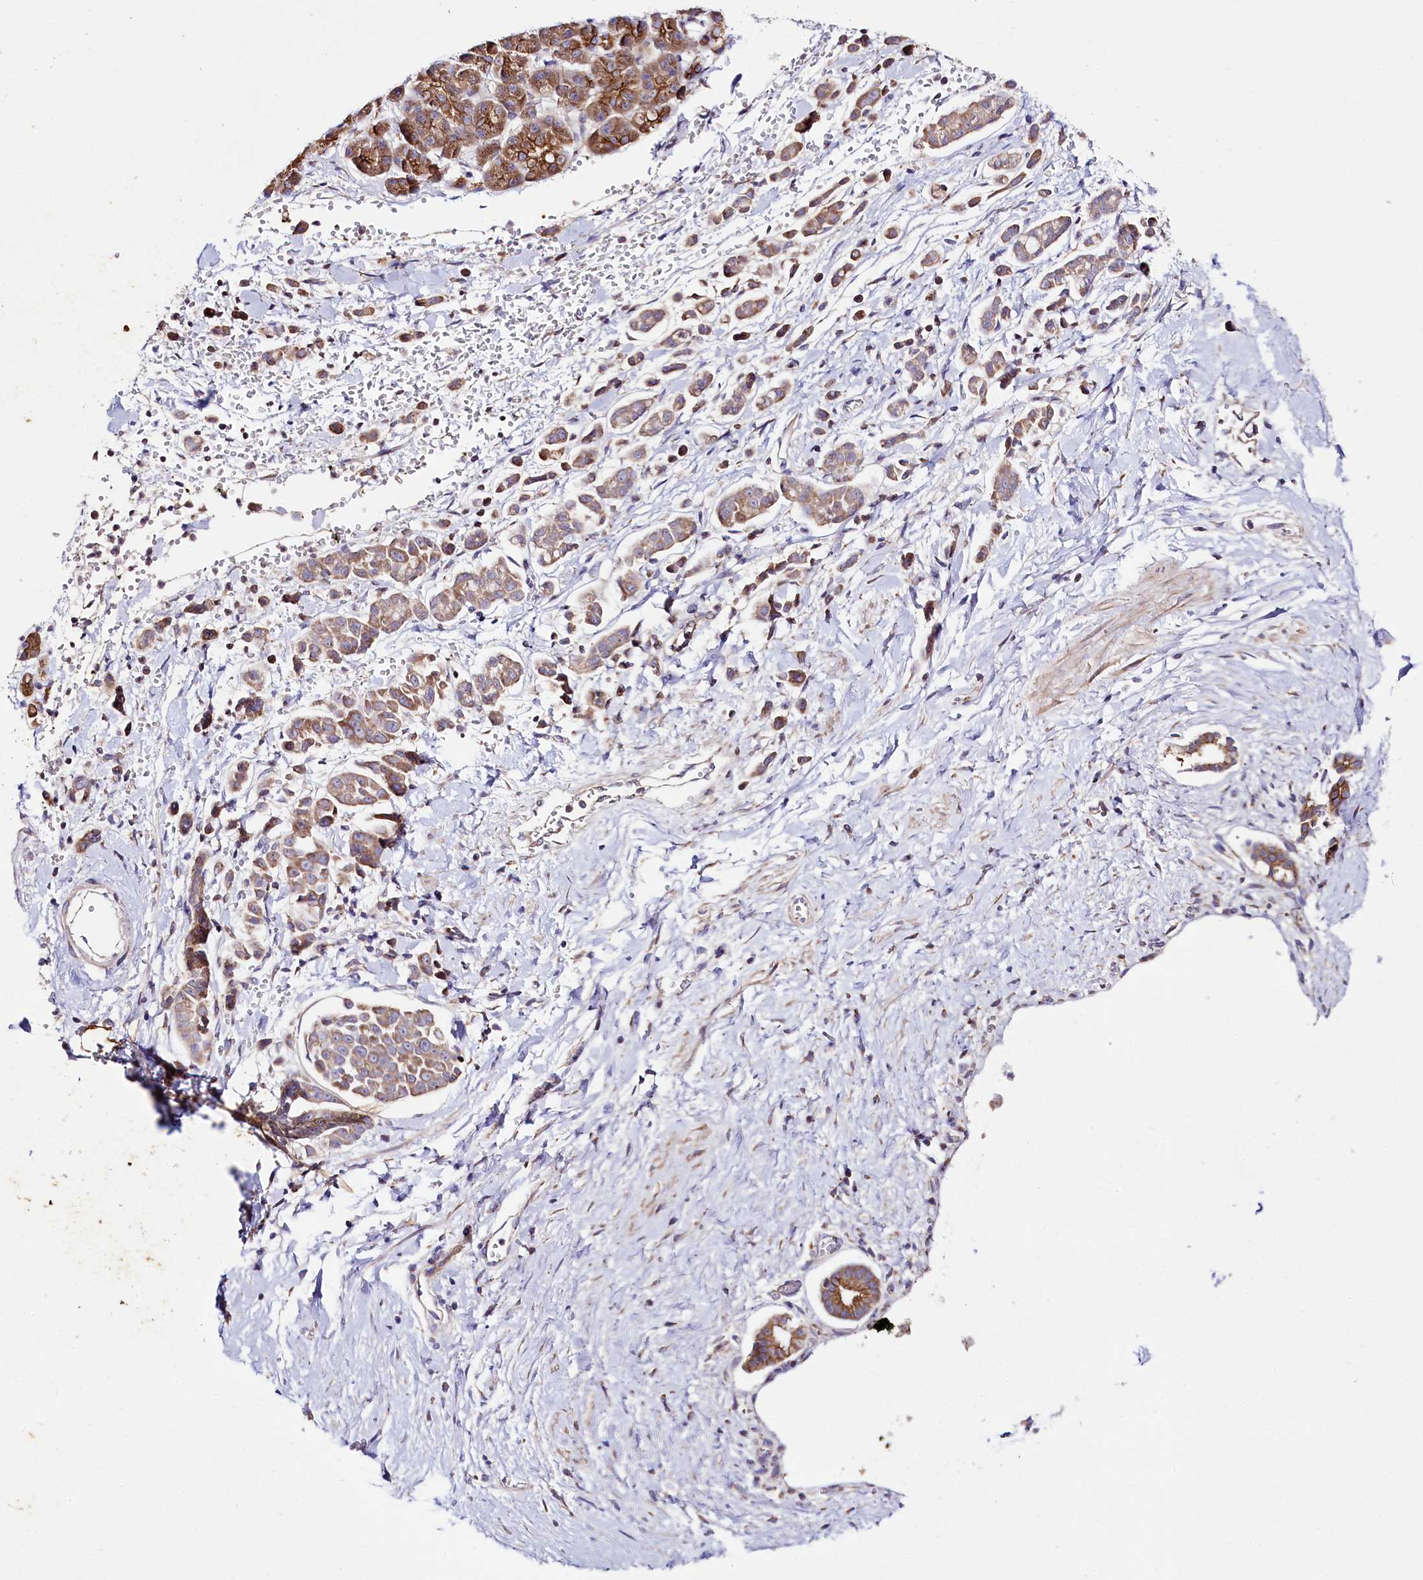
{"staining": {"intensity": "moderate", "quantity": ">75%", "location": "cytoplasmic/membranous"}, "tissue": "pancreatic cancer", "cell_type": "Tumor cells", "image_type": "cancer", "snomed": [{"axis": "morphology", "description": "Normal tissue, NOS"}, {"axis": "morphology", "description": "Adenocarcinoma, NOS"}, {"axis": "topography", "description": "Pancreas"}], "caption": "Moderate cytoplasmic/membranous staining for a protein is seen in approximately >75% of tumor cells of pancreatic cancer (adenocarcinoma) using immunohistochemistry (IHC).", "gene": "SACM1L", "patient": {"sex": "female", "age": 64}}